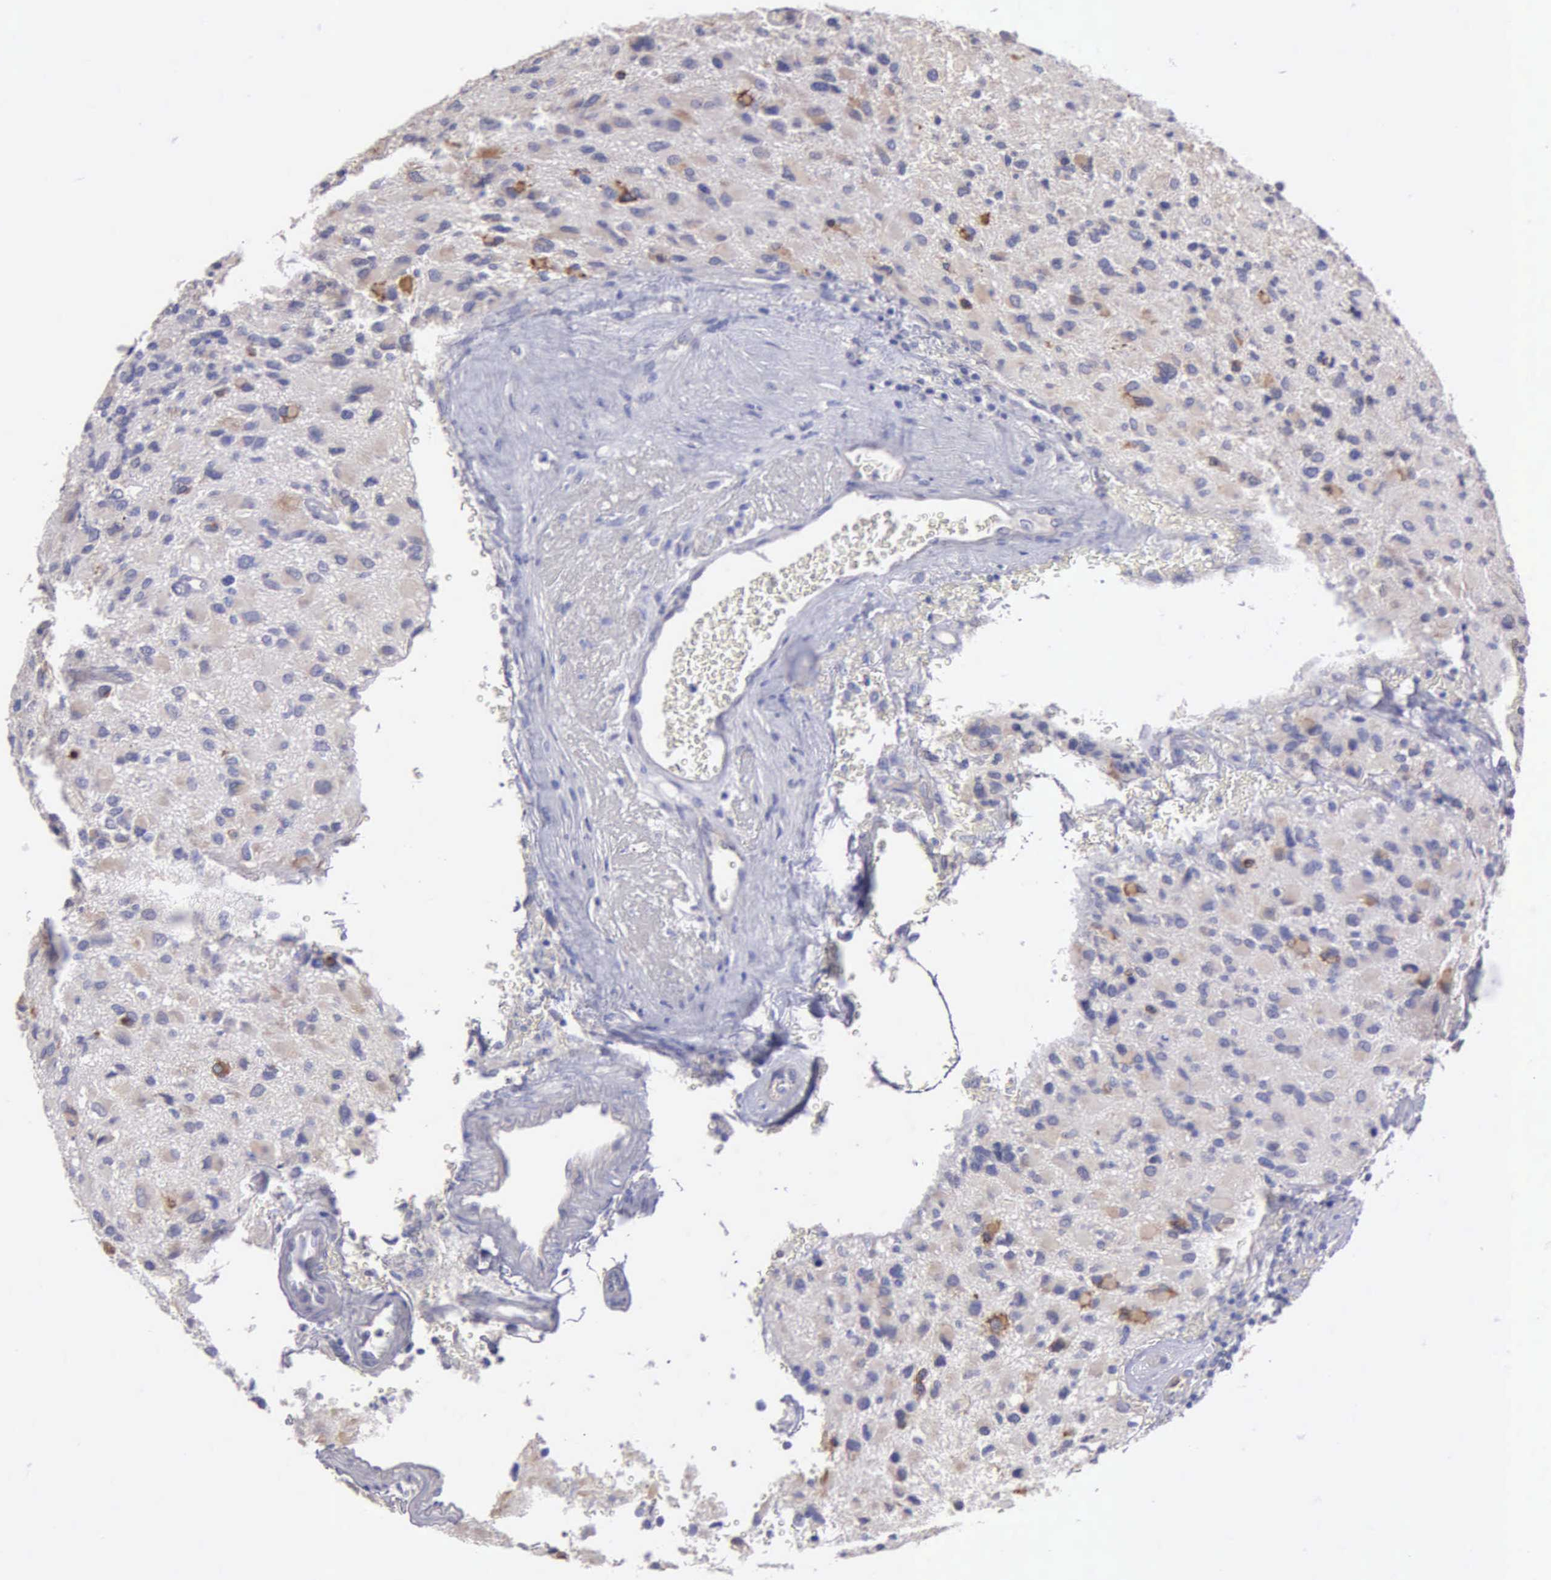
{"staining": {"intensity": "weak", "quantity": "<25%", "location": "cytoplasmic/membranous"}, "tissue": "glioma", "cell_type": "Tumor cells", "image_type": "cancer", "snomed": [{"axis": "morphology", "description": "Glioma, malignant, High grade"}, {"axis": "topography", "description": "Brain"}], "caption": "This is a photomicrograph of immunohistochemistry (IHC) staining of glioma, which shows no staining in tumor cells.", "gene": "APP", "patient": {"sex": "male", "age": 69}}